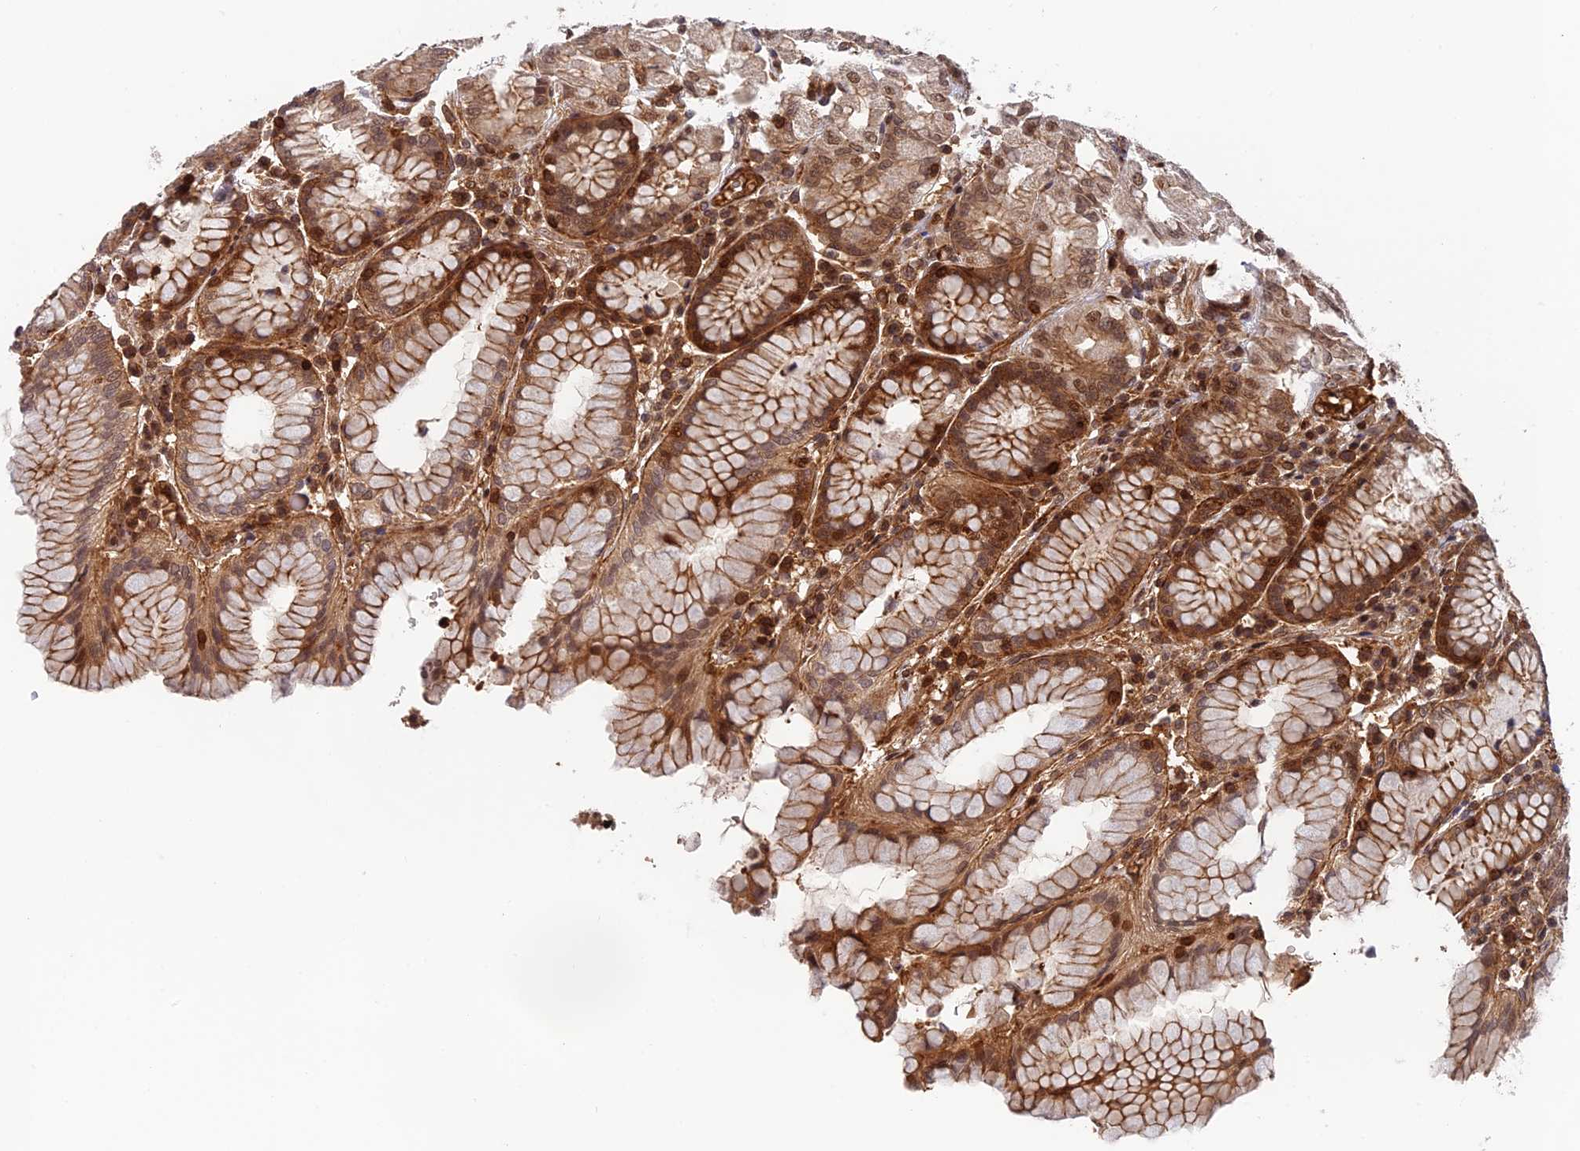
{"staining": {"intensity": "moderate", "quantity": ">75%", "location": "cytoplasmic/membranous,nuclear"}, "tissue": "stomach", "cell_type": "Glandular cells", "image_type": "normal", "snomed": [{"axis": "morphology", "description": "Normal tissue, NOS"}, {"axis": "topography", "description": "Stomach"}, {"axis": "topography", "description": "Stomach, lower"}], "caption": "Brown immunohistochemical staining in benign human stomach displays moderate cytoplasmic/membranous,nuclear positivity in about >75% of glandular cells.", "gene": "OSBPL1A", "patient": {"sex": "female", "age": 56}}